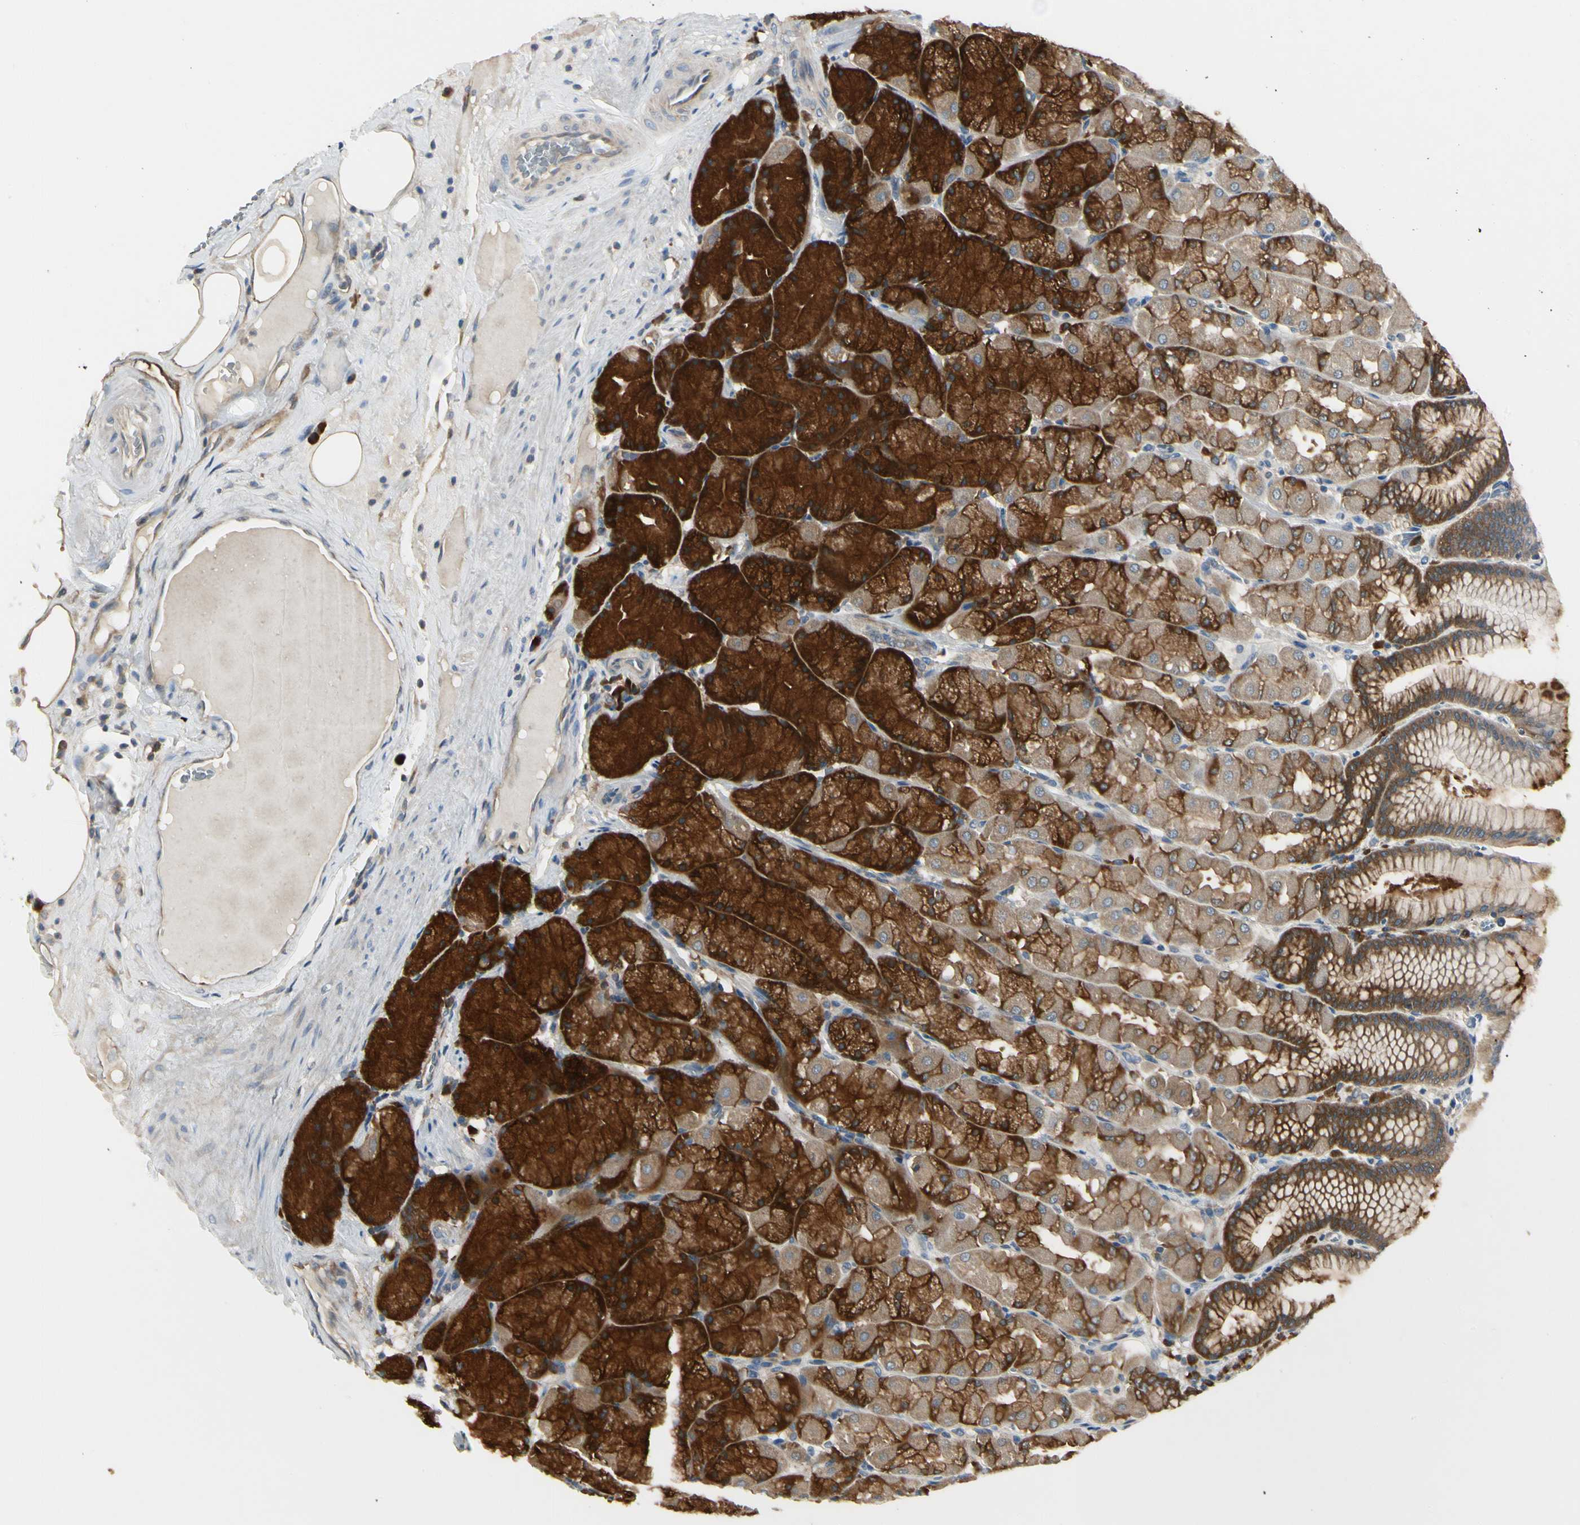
{"staining": {"intensity": "strong", "quantity": ">75%", "location": "cytoplasmic/membranous"}, "tissue": "stomach", "cell_type": "Glandular cells", "image_type": "normal", "snomed": [{"axis": "morphology", "description": "Normal tissue, NOS"}, {"axis": "topography", "description": "Stomach, upper"}], "caption": "Protein analysis of normal stomach demonstrates strong cytoplasmic/membranous positivity in approximately >75% of glandular cells.", "gene": "NME1", "patient": {"sex": "female", "age": 56}}